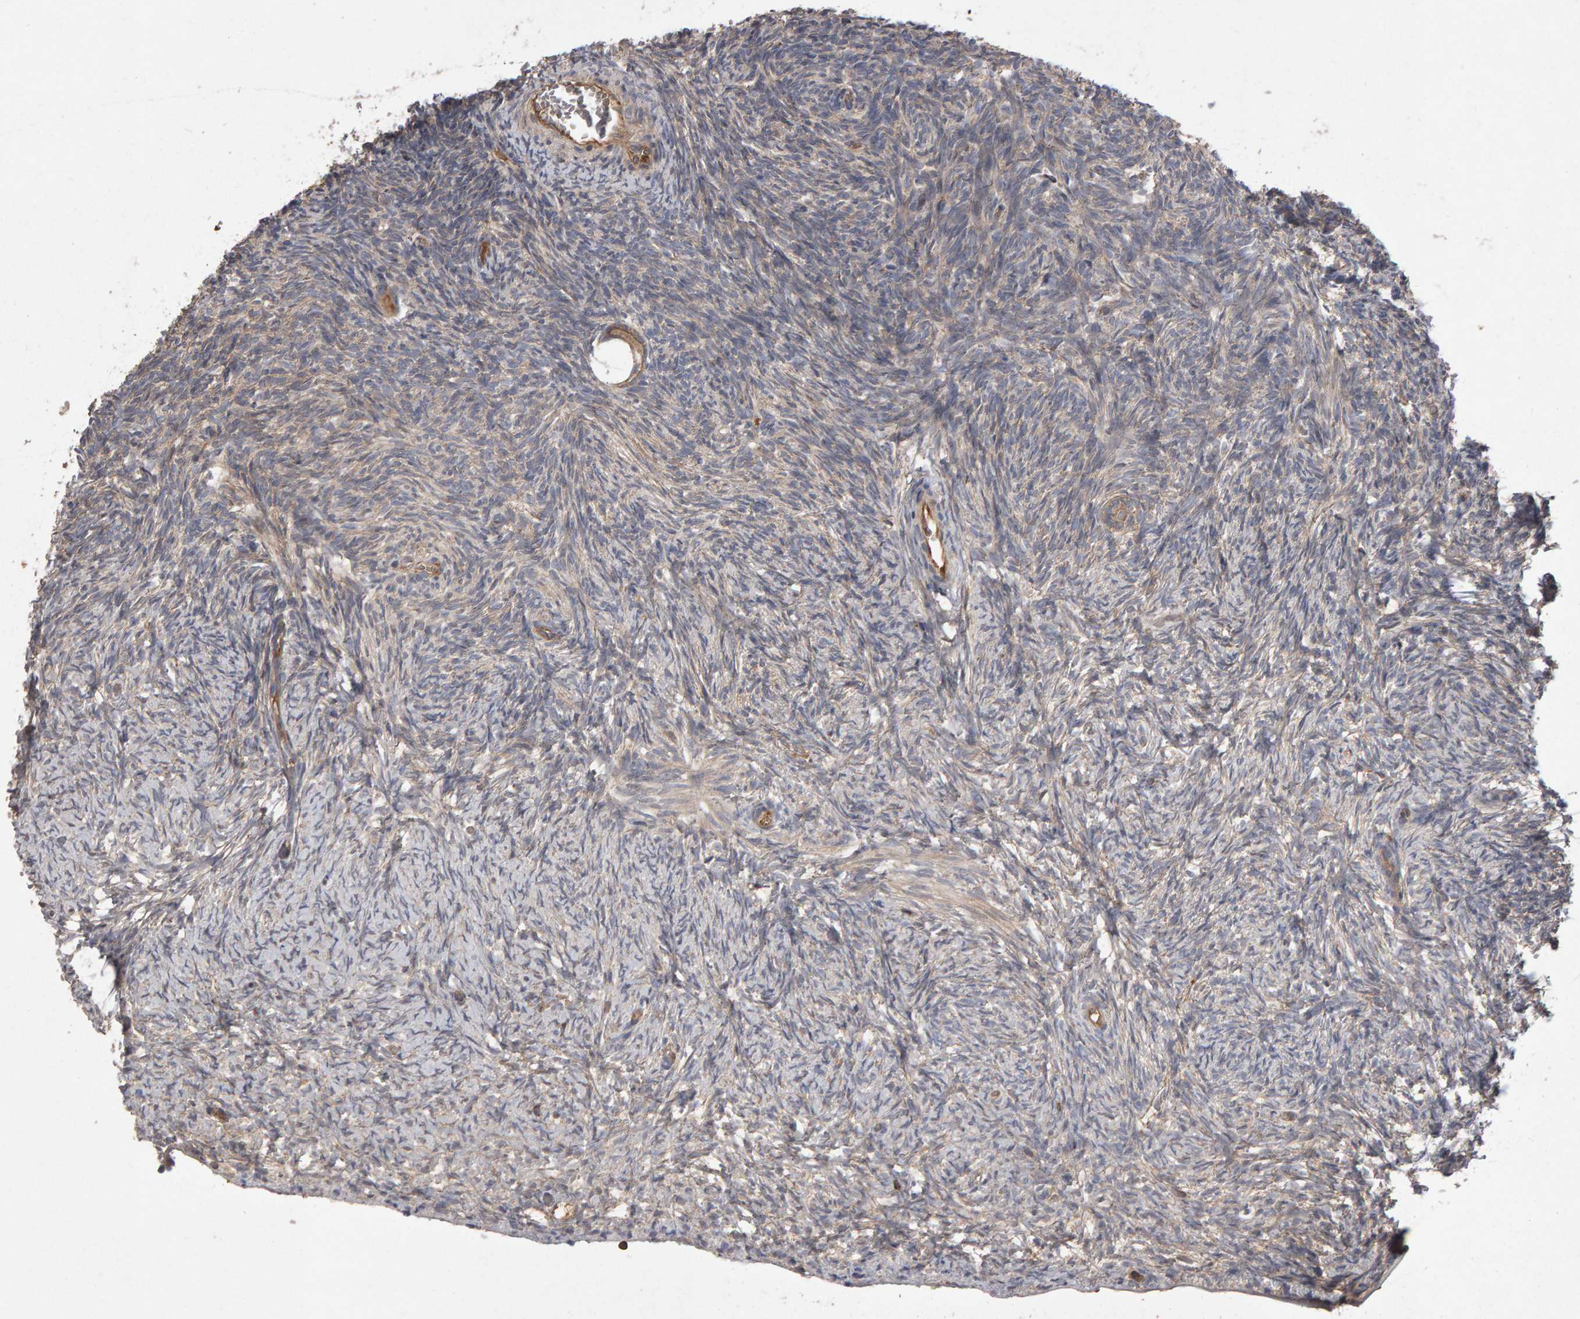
{"staining": {"intensity": "moderate", "quantity": ">75%", "location": "cytoplasmic/membranous"}, "tissue": "ovary", "cell_type": "Follicle cells", "image_type": "normal", "snomed": [{"axis": "morphology", "description": "Normal tissue, NOS"}, {"axis": "topography", "description": "Ovary"}], "caption": "Immunohistochemistry staining of benign ovary, which displays medium levels of moderate cytoplasmic/membranous staining in approximately >75% of follicle cells indicating moderate cytoplasmic/membranous protein staining. The staining was performed using DAB (3,3'-diaminobenzidine) (brown) for protein detection and nuclei were counterstained in hematoxylin (blue).", "gene": "PGS1", "patient": {"sex": "female", "age": 34}}